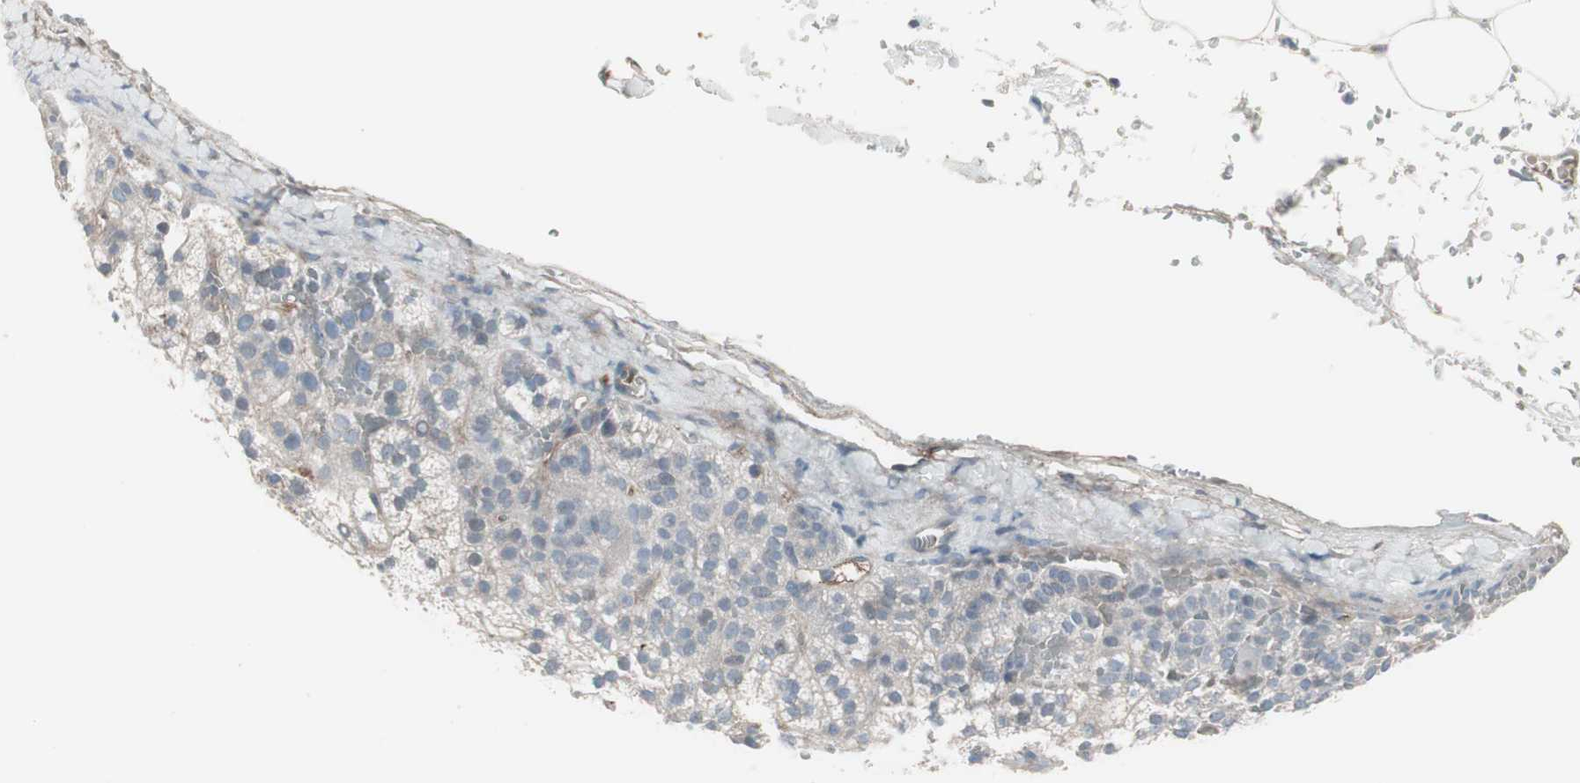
{"staining": {"intensity": "negative", "quantity": "none", "location": "none"}, "tissue": "adrenal gland", "cell_type": "Glandular cells", "image_type": "normal", "snomed": [{"axis": "morphology", "description": "Normal tissue, NOS"}, {"axis": "topography", "description": "Adrenal gland"}], "caption": "Adrenal gland stained for a protein using immunohistochemistry displays no staining glandular cells.", "gene": "ZSCAN32", "patient": {"sex": "male", "age": 35}}